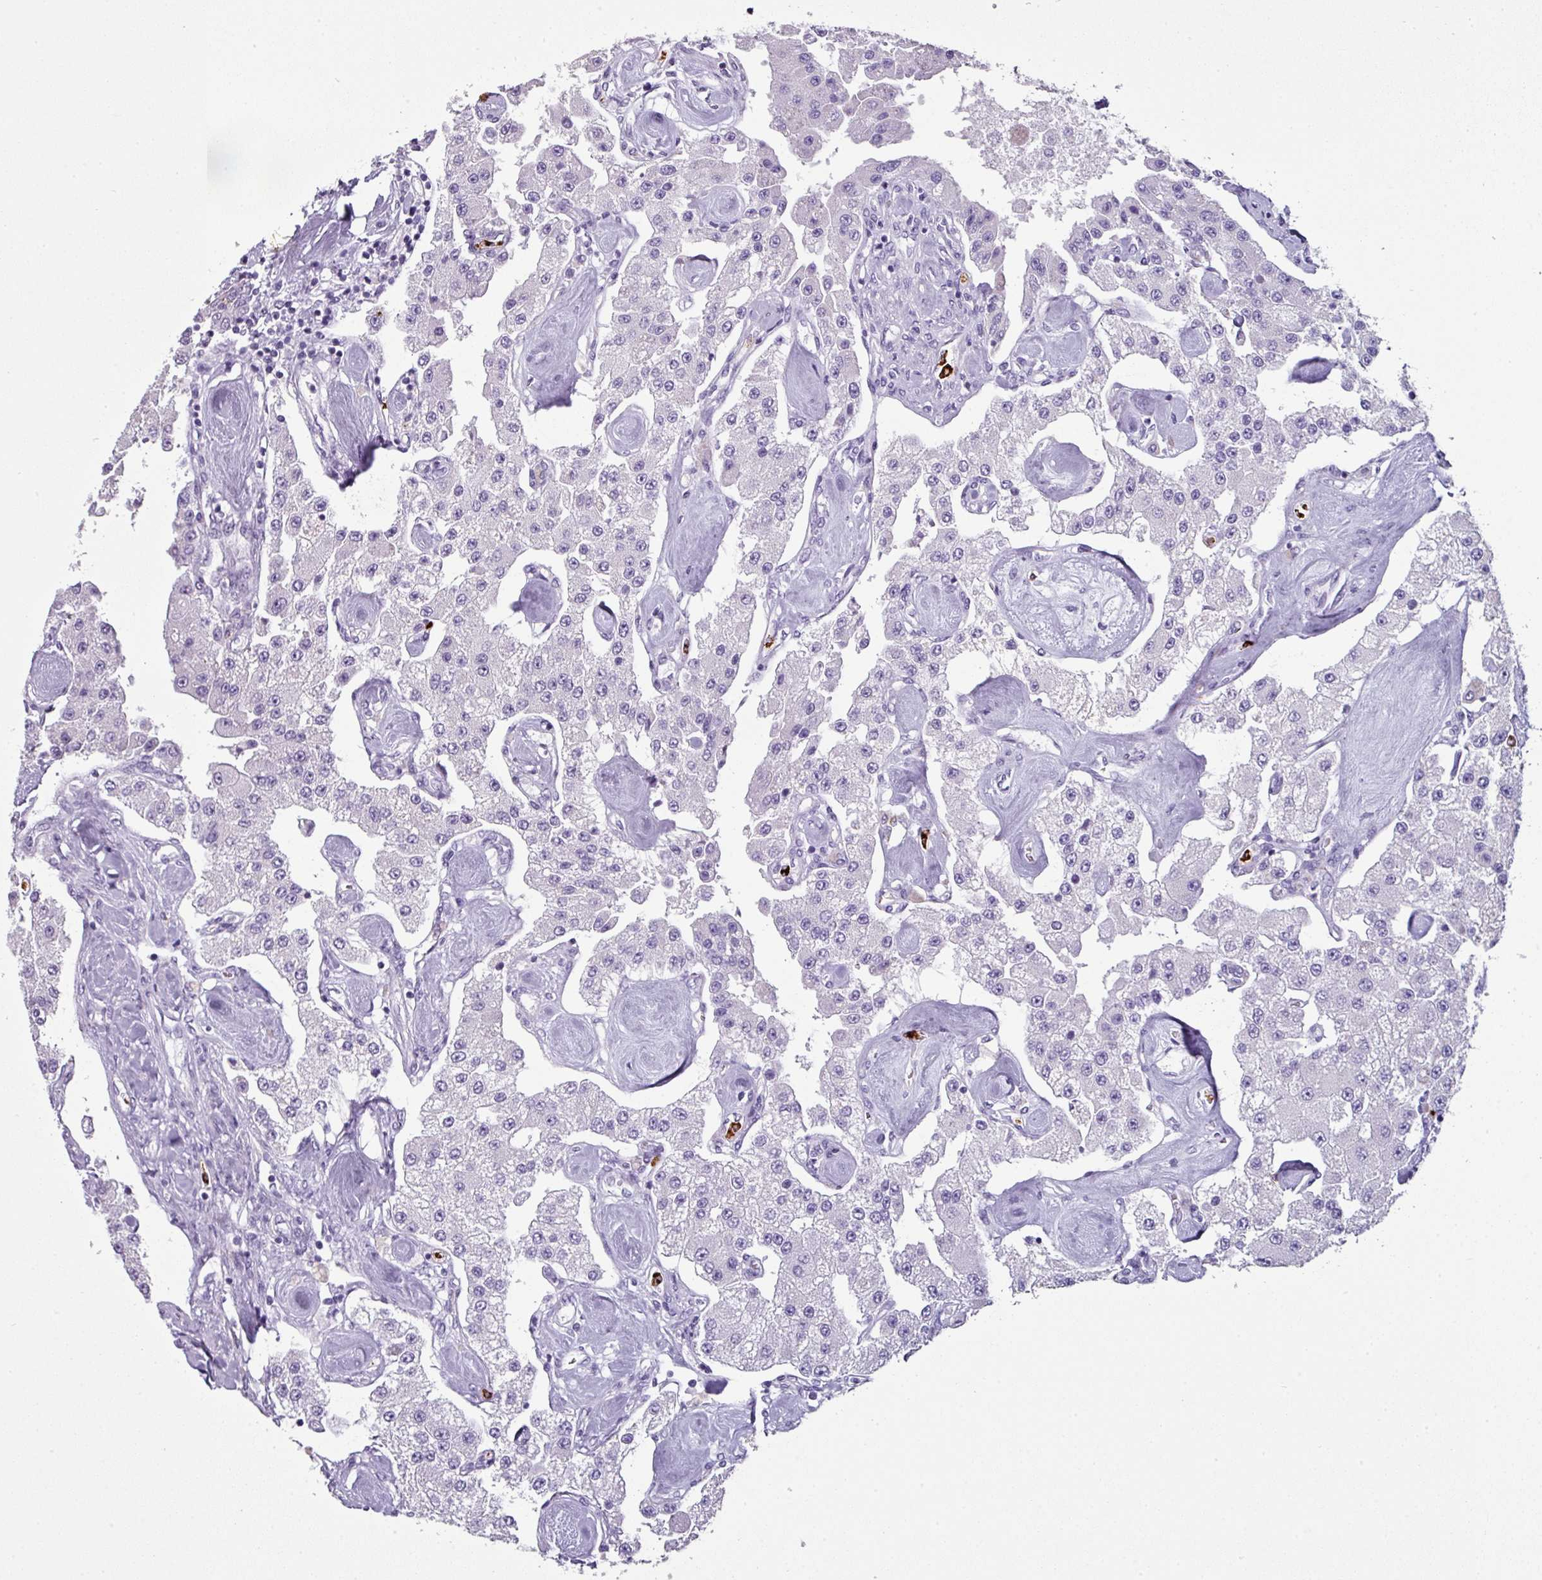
{"staining": {"intensity": "negative", "quantity": "none", "location": "none"}, "tissue": "carcinoid", "cell_type": "Tumor cells", "image_type": "cancer", "snomed": [{"axis": "morphology", "description": "Carcinoid, malignant, NOS"}, {"axis": "topography", "description": "Pancreas"}], "caption": "Protein analysis of carcinoid (malignant) demonstrates no significant staining in tumor cells.", "gene": "CTSG", "patient": {"sex": "male", "age": 41}}